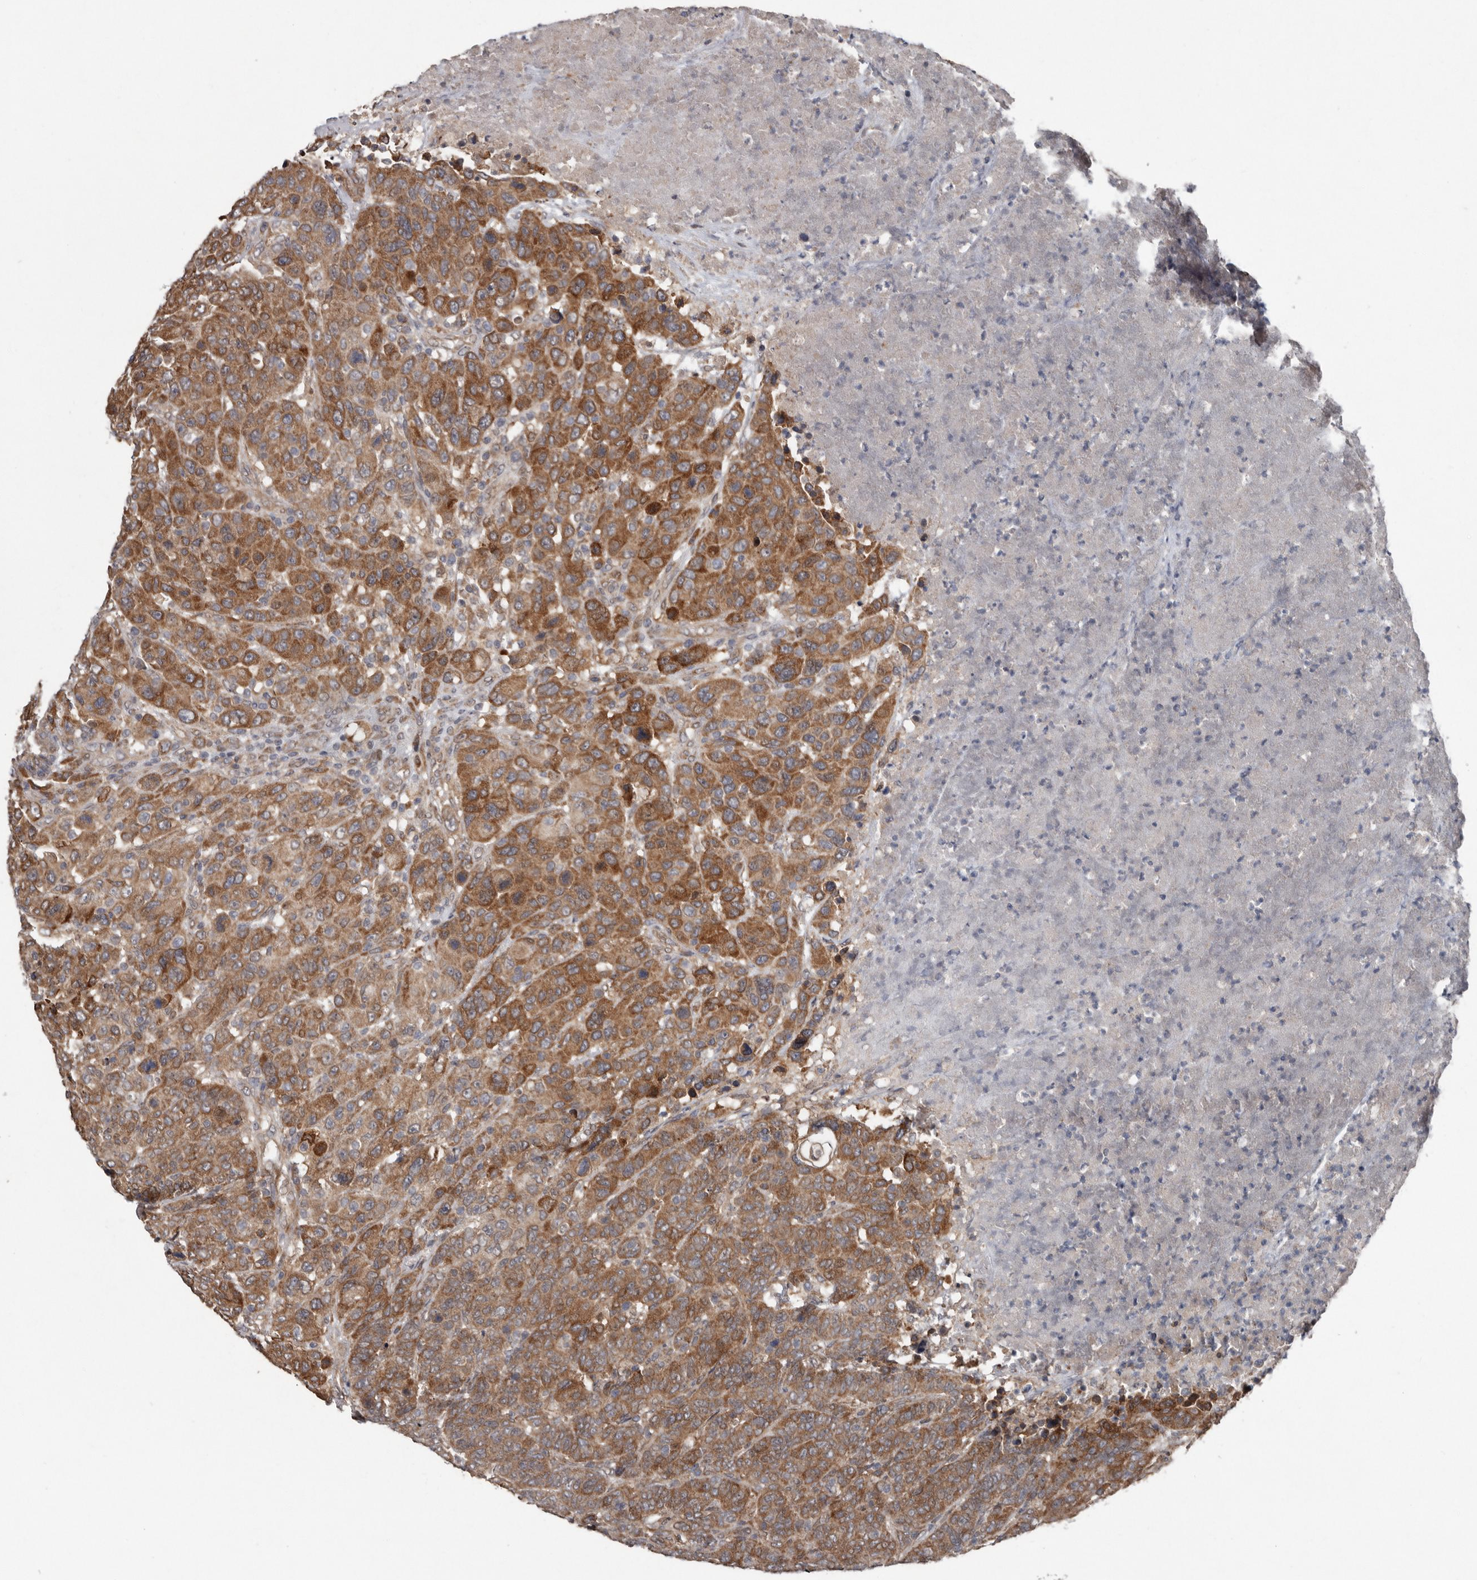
{"staining": {"intensity": "strong", "quantity": ">75%", "location": "cytoplasmic/membranous"}, "tissue": "breast cancer", "cell_type": "Tumor cells", "image_type": "cancer", "snomed": [{"axis": "morphology", "description": "Duct carcinoma"}, {"axis": "topography", "description": "Breast"}], "caption": "Human breast cancer stained with a brown dye reveals strong cytoplasmic/membranous positive expression in about >75% of tumor cells.", "gene": "CHML", "patient": {"sex": "female", "age": 37}}